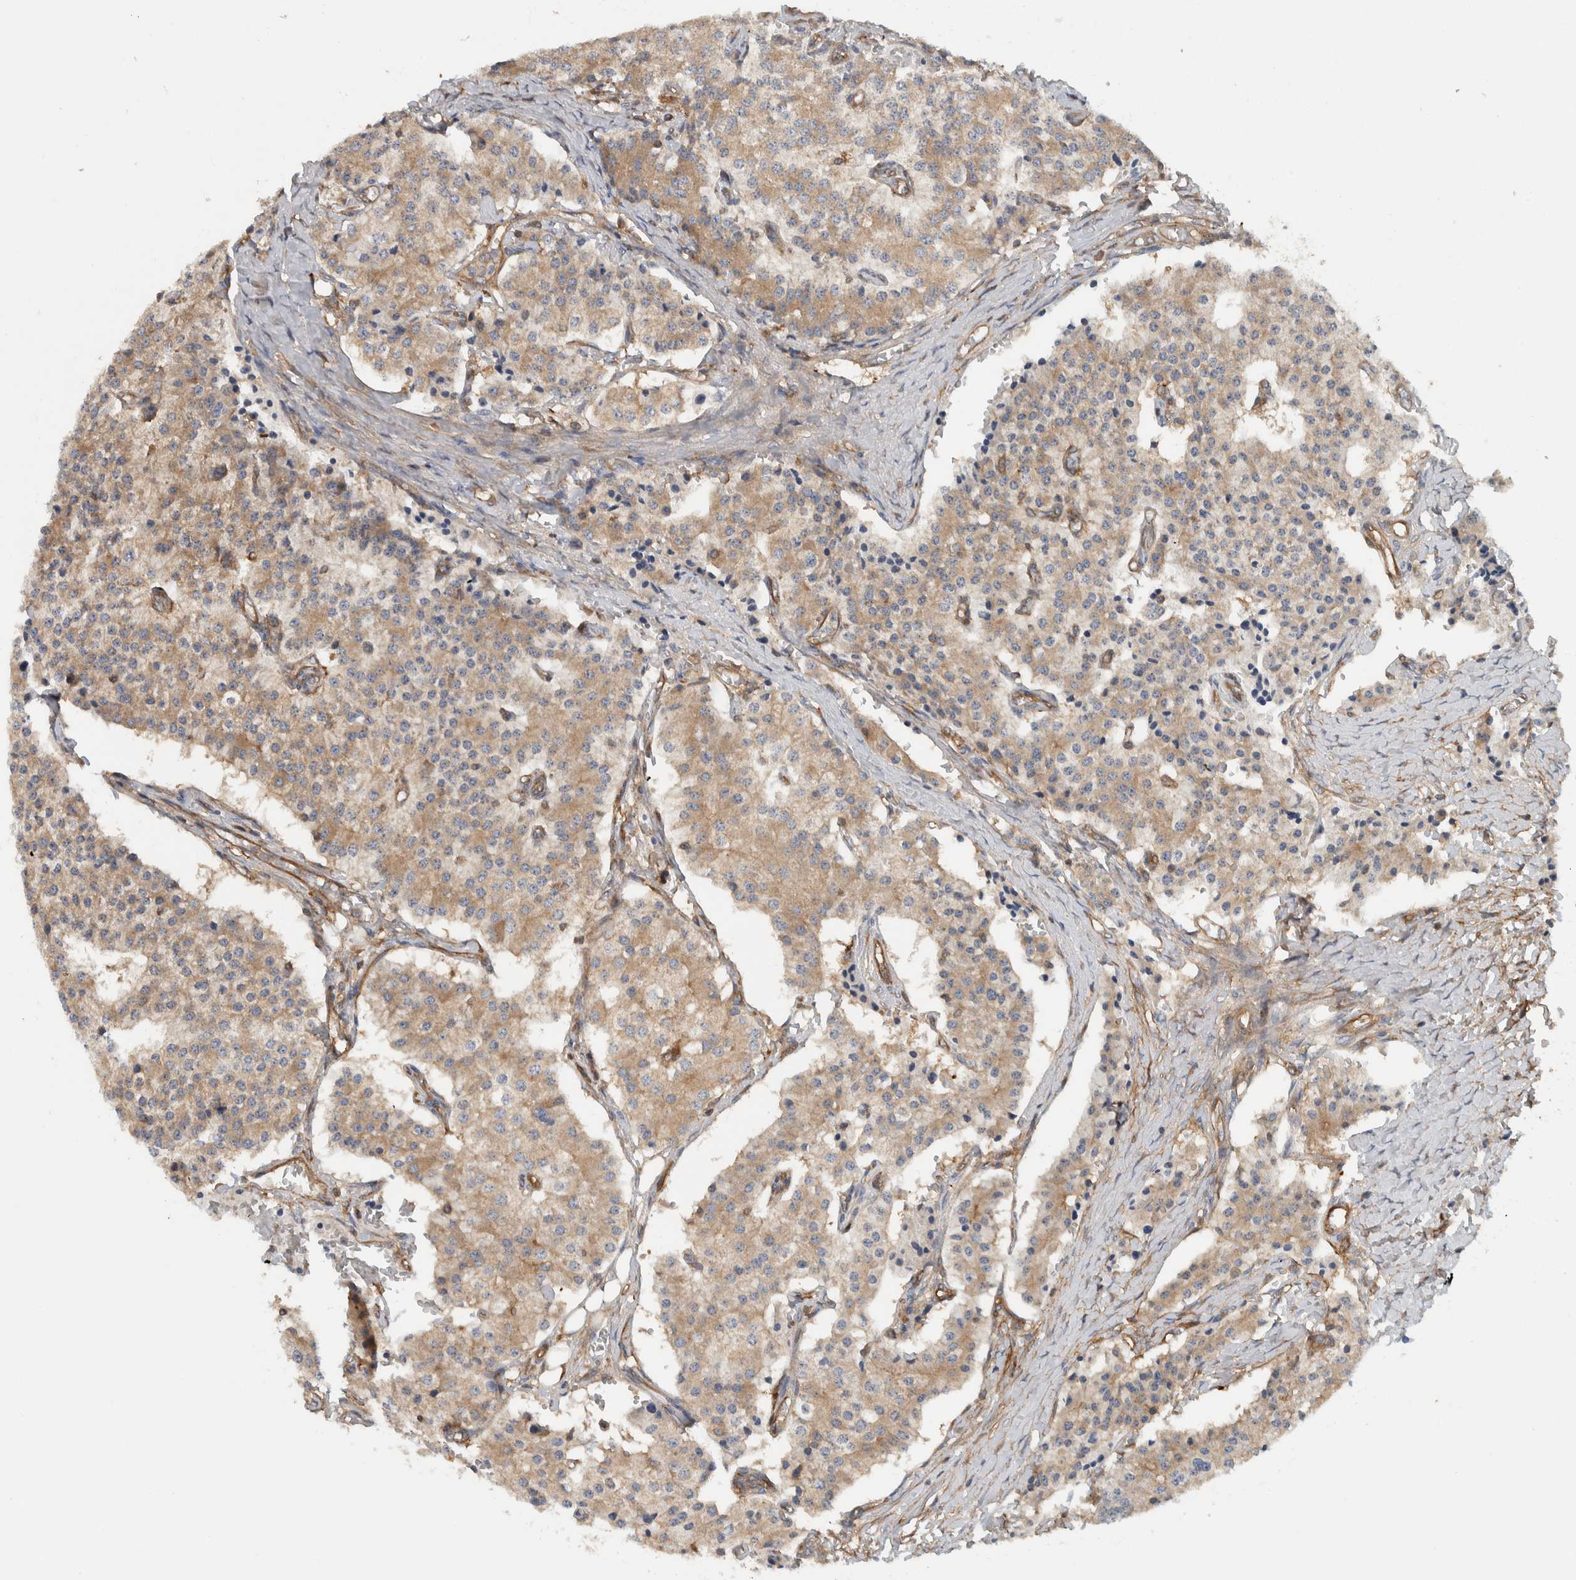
{"staining": {"intensity": "moderate", "quantity": ">75%", "location": "cytoplasmic/membranous"}, "tissue": "carcinoid", "cell_type": "Tumor cells", "image_type": "cancer", "snomed": [{"axis": "morphology", "description": "Carcinoid, malignant, NOS"}, {"axis": "topography", "description": "Colon"}], "caption": "A micrograph of carcinoid (malignant) stained for a protein displays moderate cytoplasmic/membranous brown staining in tumor cells.", "gene": "MPRIP", "patient": {"sex": "female", "age": 52}}